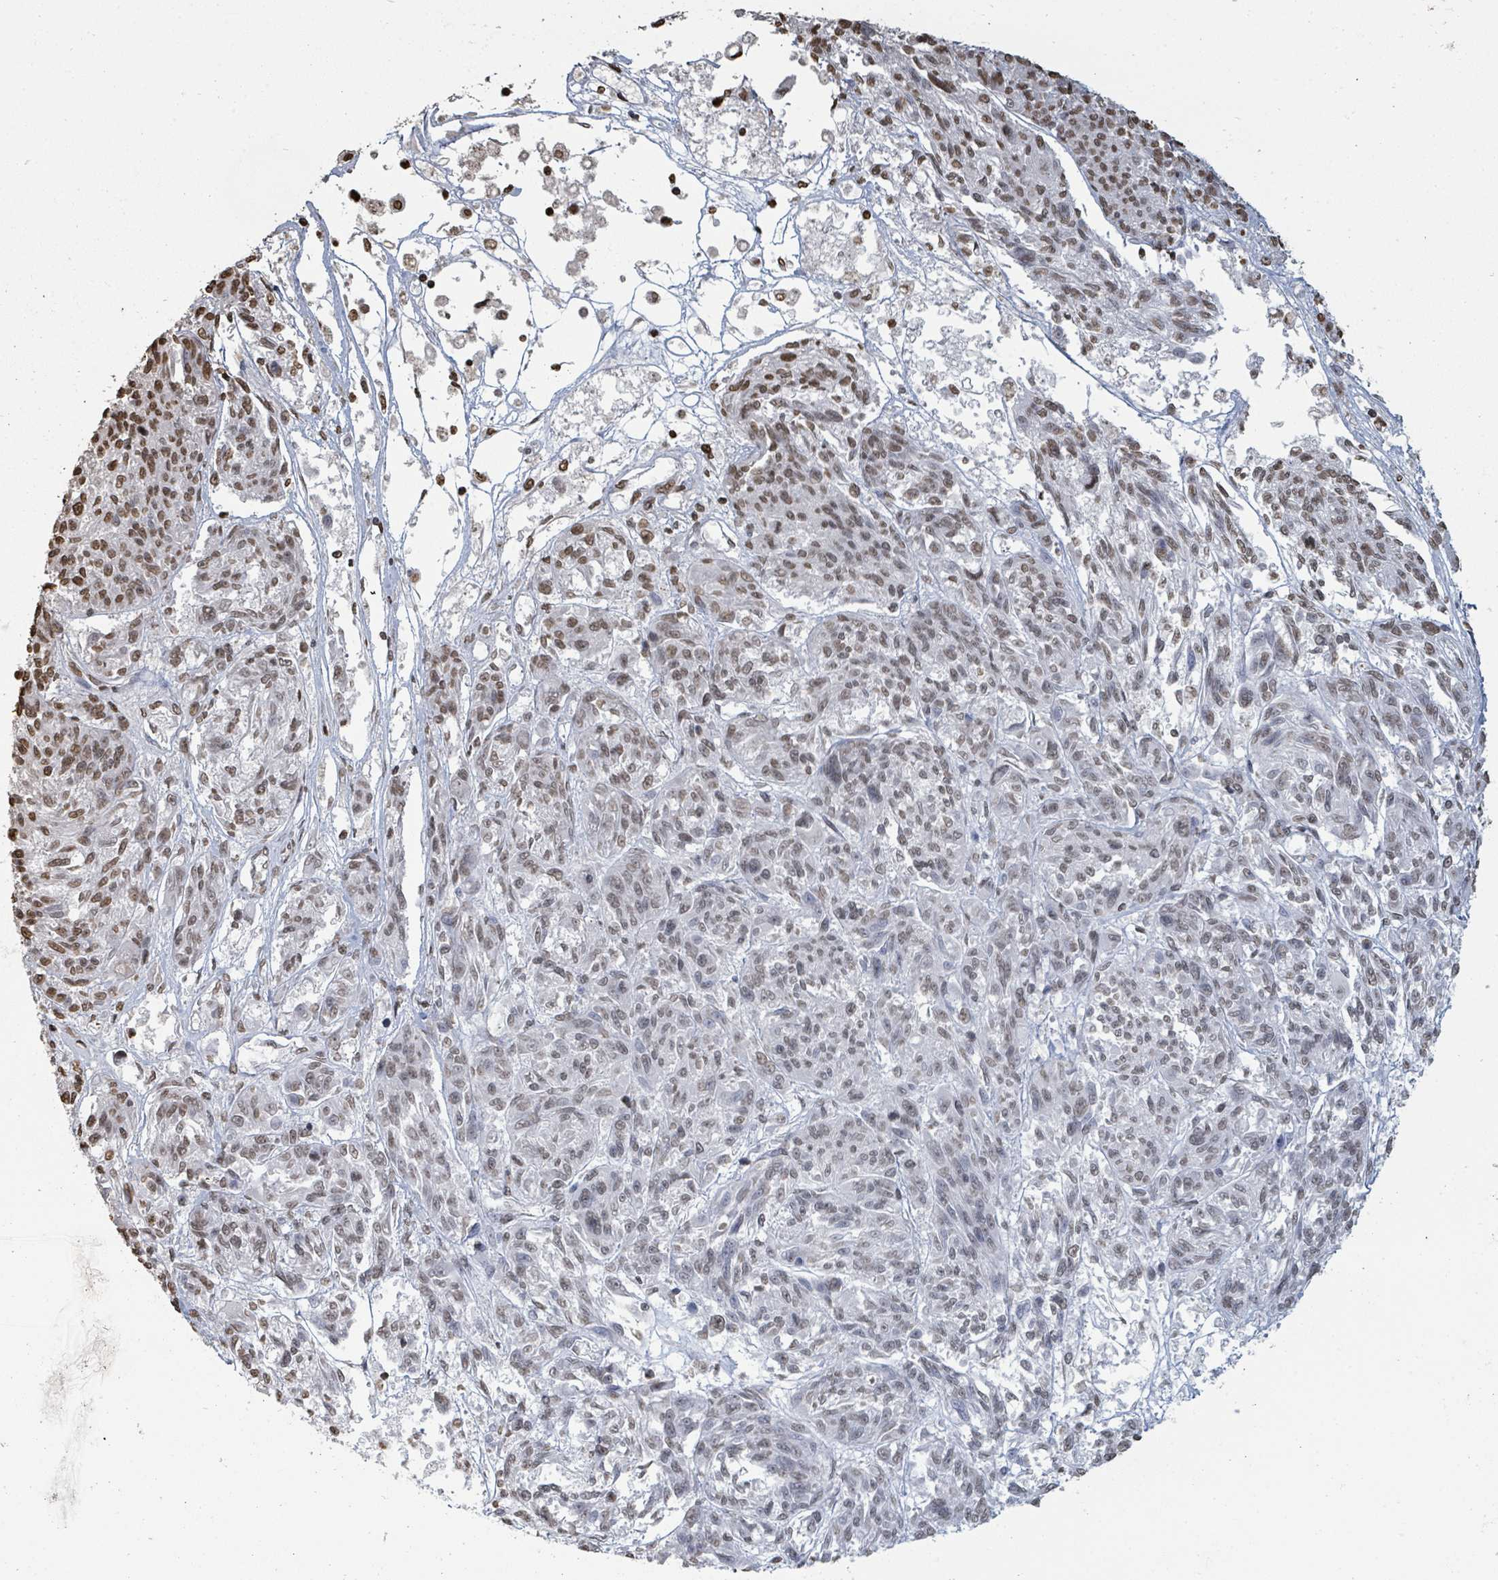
{"staining": {"intensity": "moderate", "quantity": "25%-75%", "location": "nuclear"}, "tissue": "melanoma", "cell_type": "Tumor cells", "image_type": "cancer", "snomed": [{"axis": "morphology", "description": "Malignant melanoma, NOS"}, {"axis": "topography", "description": "Skin"}], "caption": "About 25%-75% of tumor cells in malignant melanoma exhibit moderate nuclear protein positivity as visualized by brown immunohistochemical staining.", "gene": "MRPS12", "patient": {"sex": "male", "age": 53}}